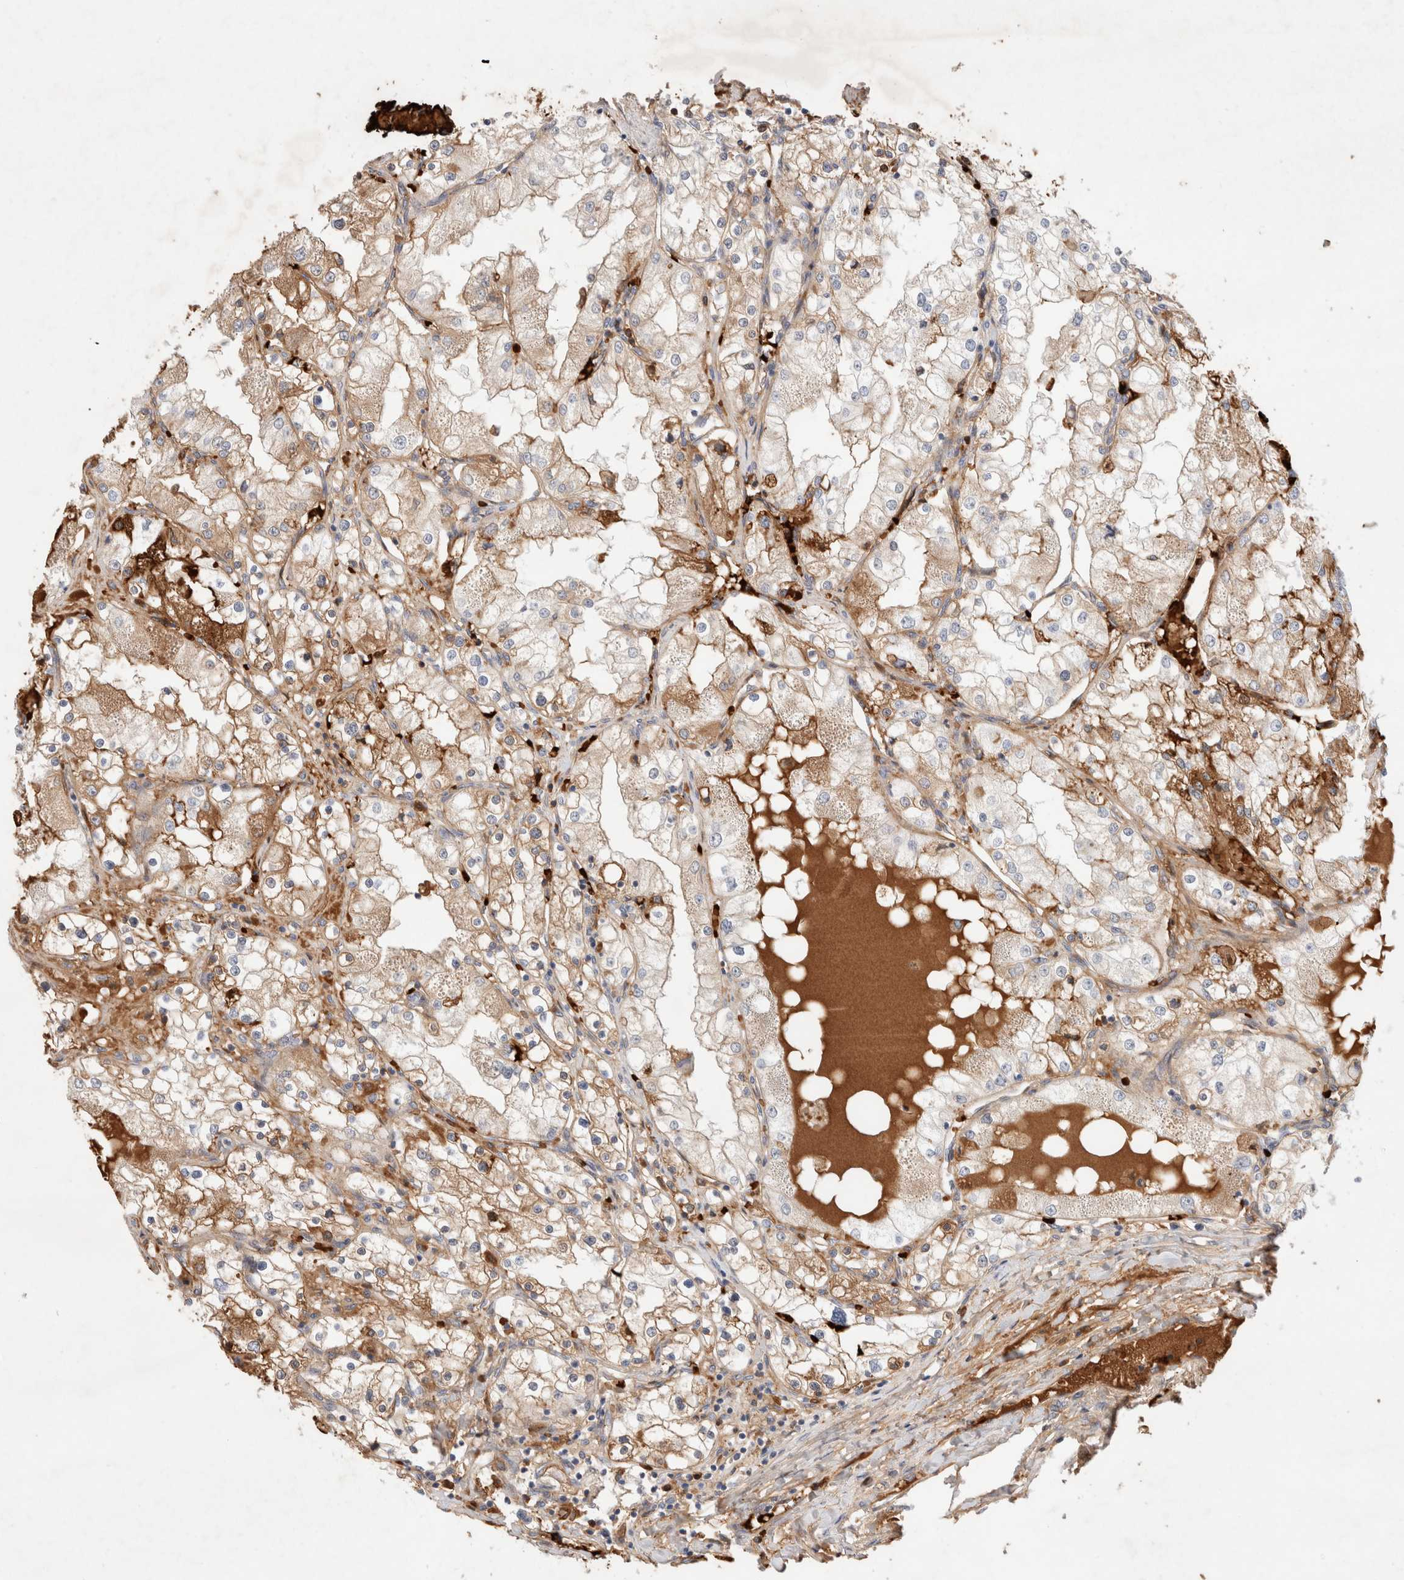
{"staining": {"intensity": "moderate", "quantity": "25%-75%", "location": "cytoplasmic/membranous"}, "tissue": "renal cancer", "cell_type": "Tumor cells", "image_type": "cancer", "snomed": [{"axis": "morphology", "description": "Adenocarcinoma, NOS"}, {"axis": "topography", "description": "Kidney"}], "caption": "Immunohistochemistry (IHC) of human renal cancer (adenocarcinoma) reveals medium levels of moderate cytoplasmic/membranous positivity in about 25%-75% of tumor cells. (brown staining indicates protein expression, while blue staining denotes nuclei).", "gene": "MST1", "patient": {"sex": "male", "age": 68}}